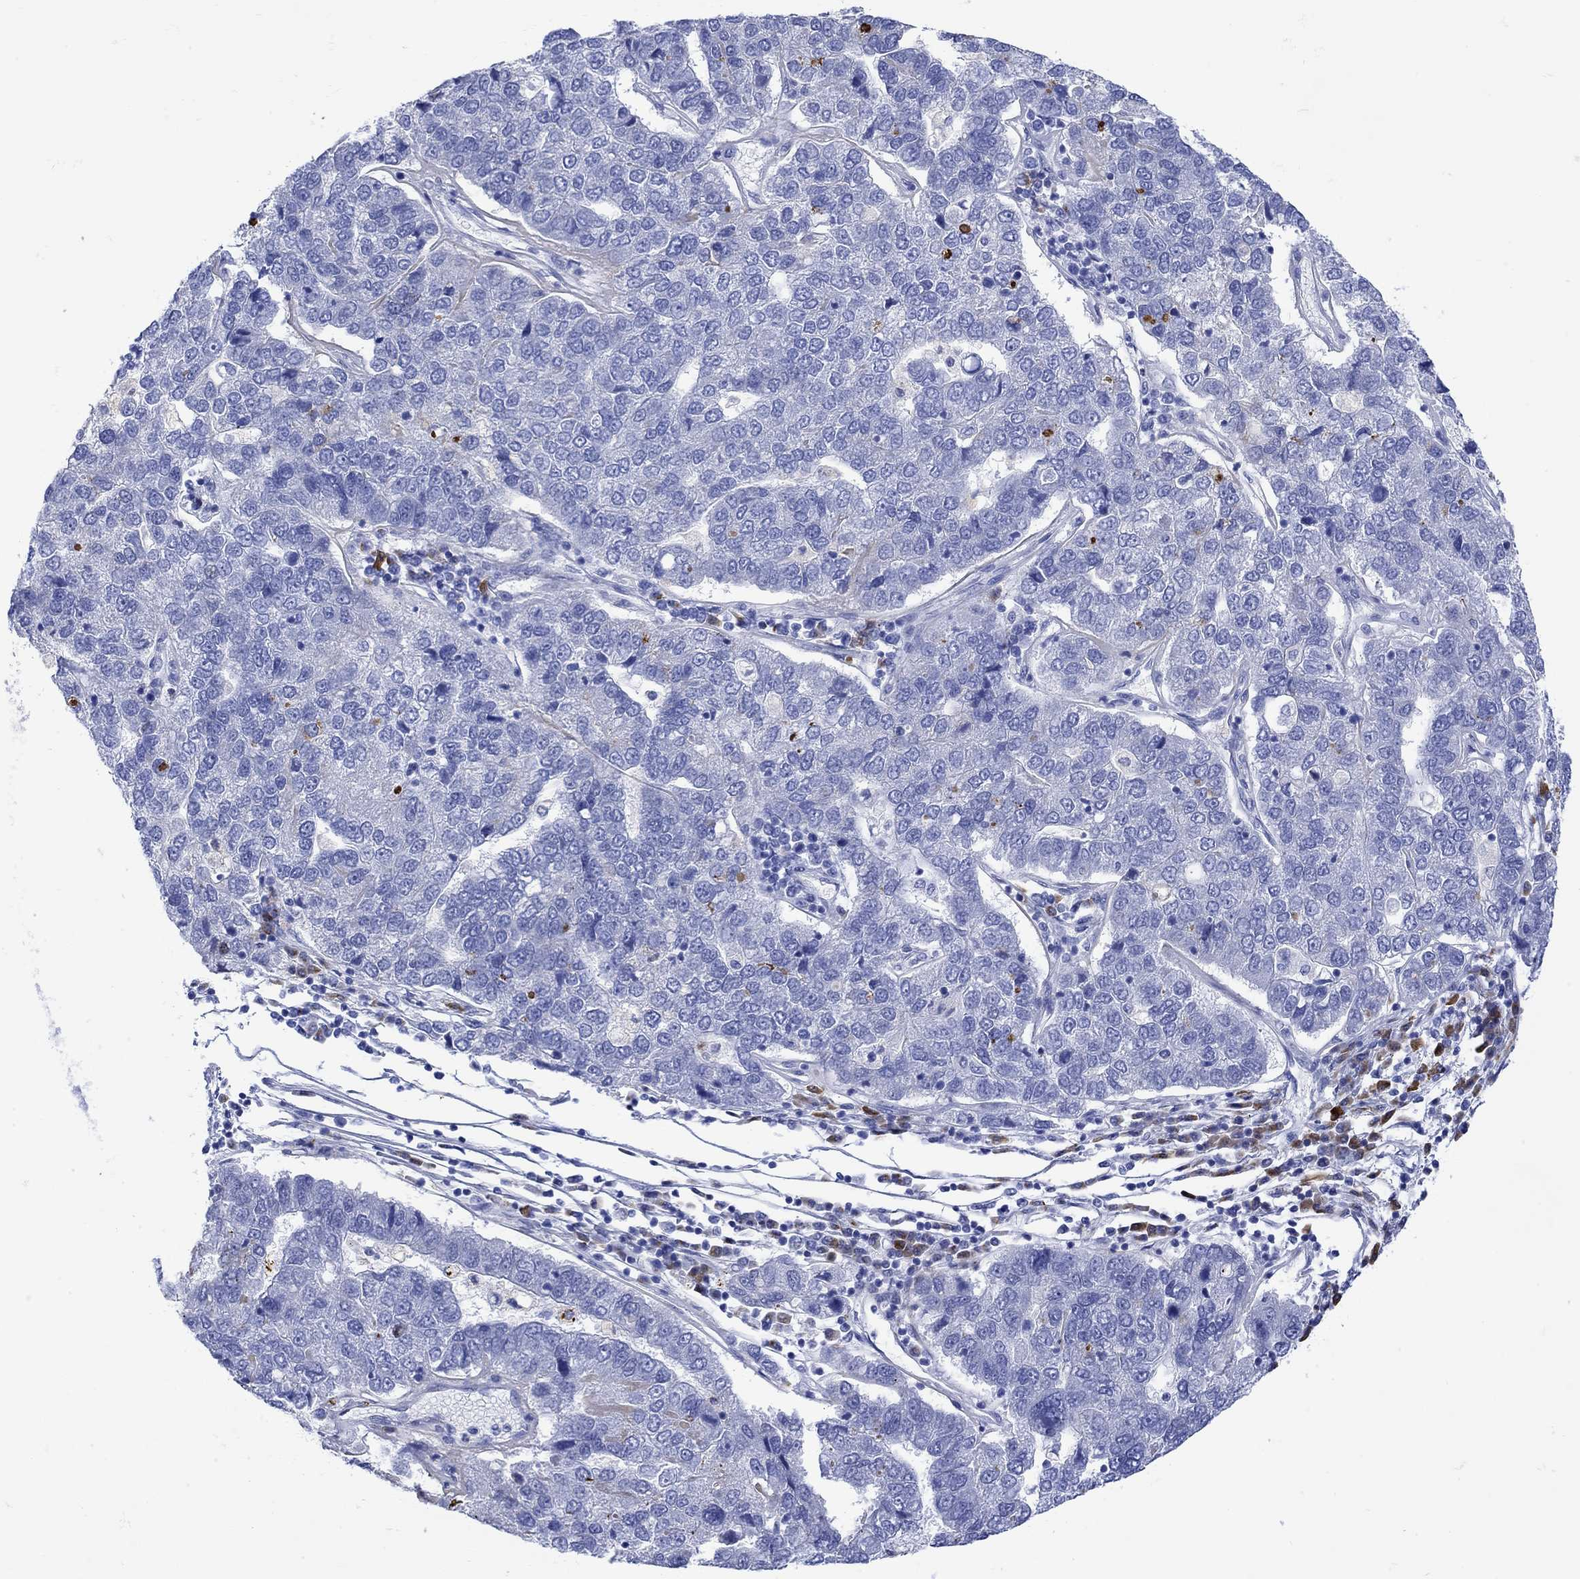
{"staining": {"intensity": "negative", "quantity": "none", "location": "none"}, "tissue": "pancreatic cancer", "cell_type": "Tumor cells", "image_type": "cancer", "snomed": [{"axis": "morphology", "description": "Adenocarcinoma, NOS"}, {"axis": "topography", "description": "Pancreas"}], "caption": "An immunohistochemistry (IHC) photomicrograph of adenocarcinoma (pancreatic) is shown. There is no staining in tumor cells of adenocarcinoma (pancreatic).", "gene": "ANKMY1", "patient": {"sex": "female", "age": 61}}